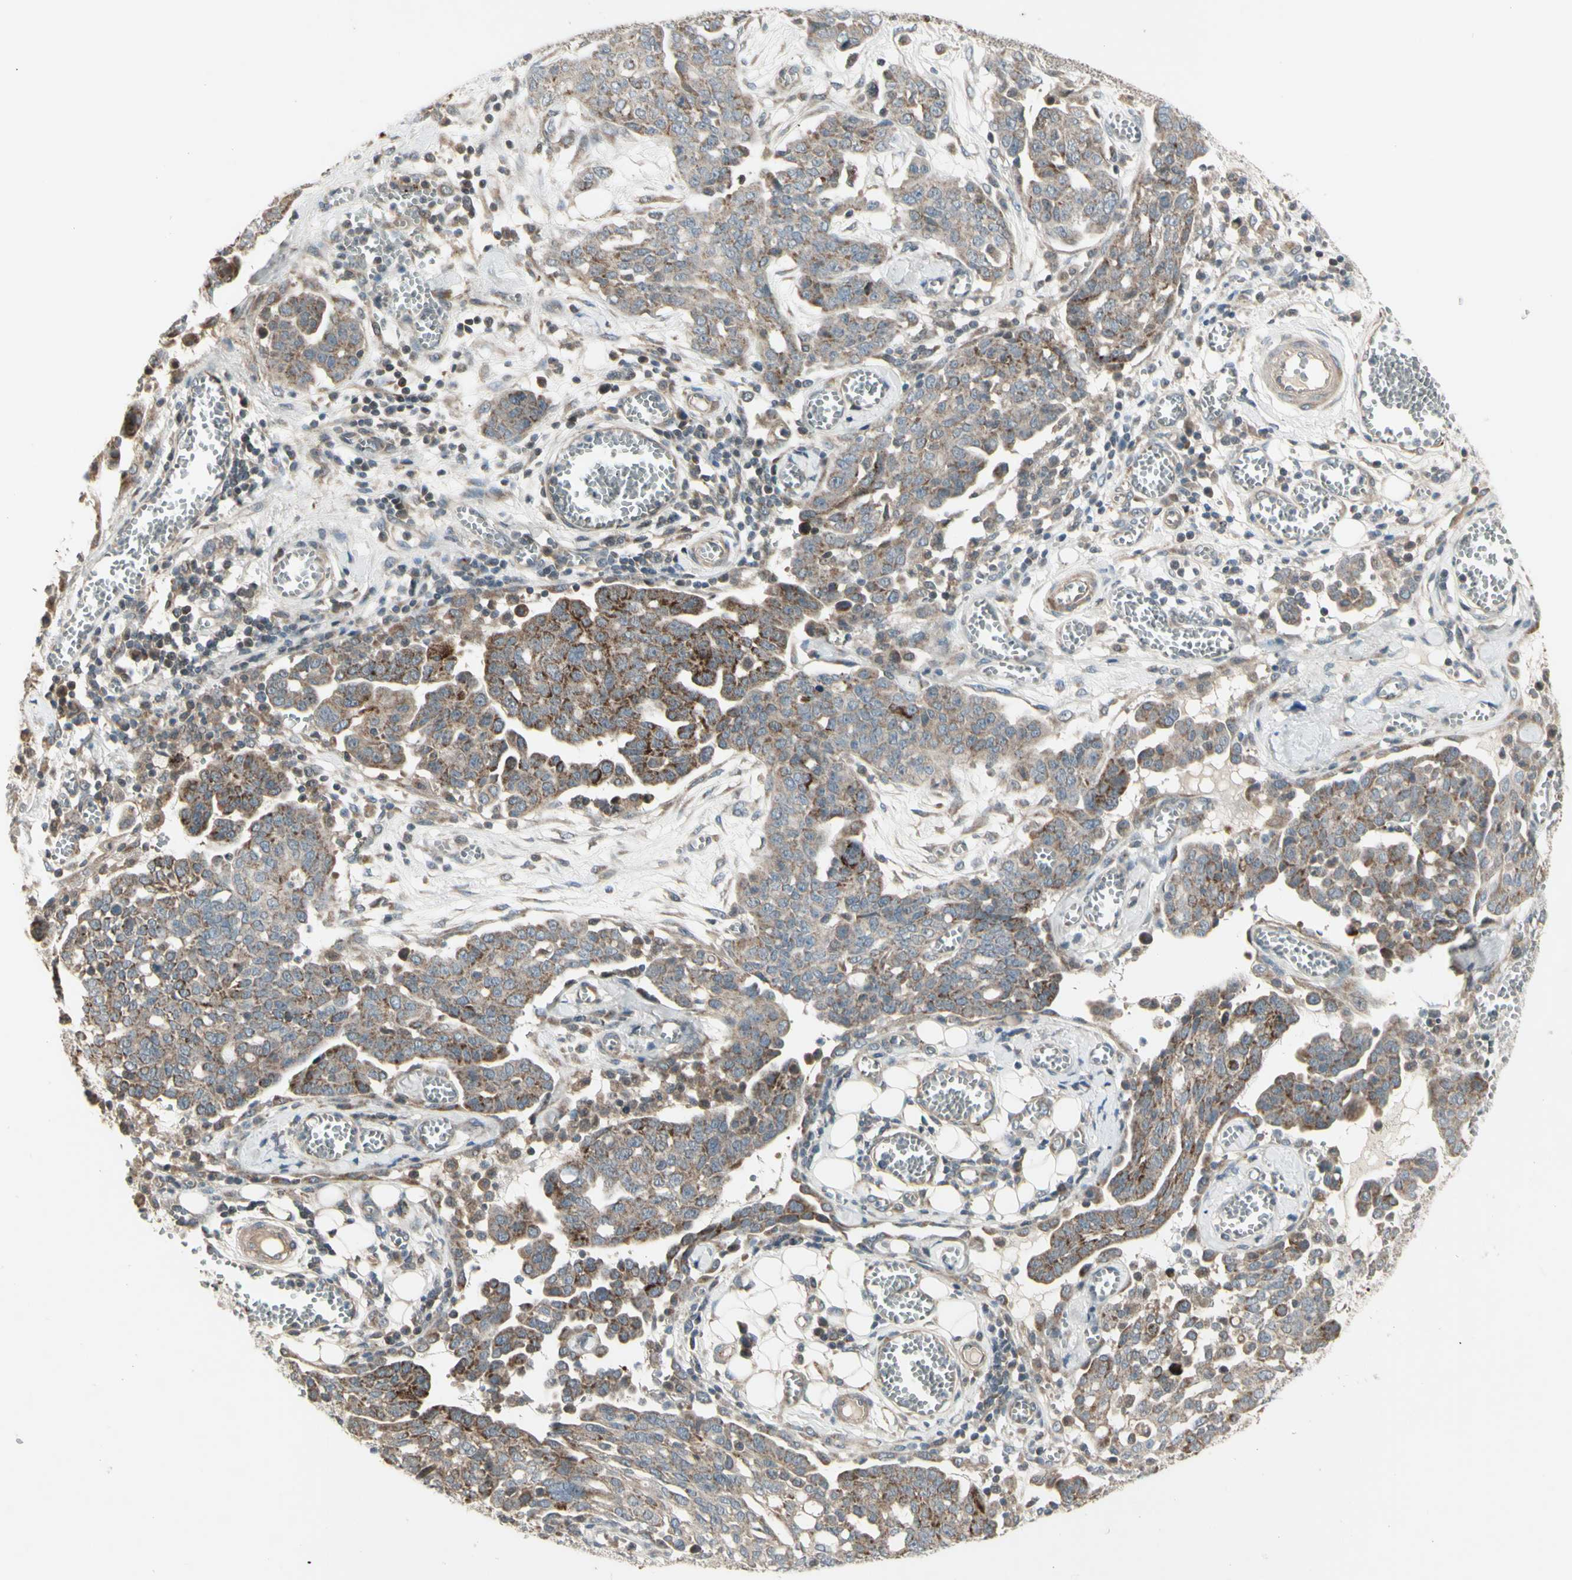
{"staining": {"intensity": "weak", "quantity": ">75%", "location": "cytoplasmic/membranous"}, "tissue": "ovarian cancer", "cell_type": "Tumor cells", "image_type": "cancer", "snomed": [{"axis": "morphology", "description": "Cystadenocarcinoma, serous, NOS"}, {"axis": "topography", "description": "Soft tissue"}, {"axis": "topography", "description": "Ovary"}], "caption": "Immunohistochemical staining of human serous cystadenocarcinoma (ovarian) exhibits low levels of weak cytoplasmic/membranous protein staining in approximately >75% of tumor cells.", "gene": "OSTM1", "patient": {"sex": "female", "age": 57}}